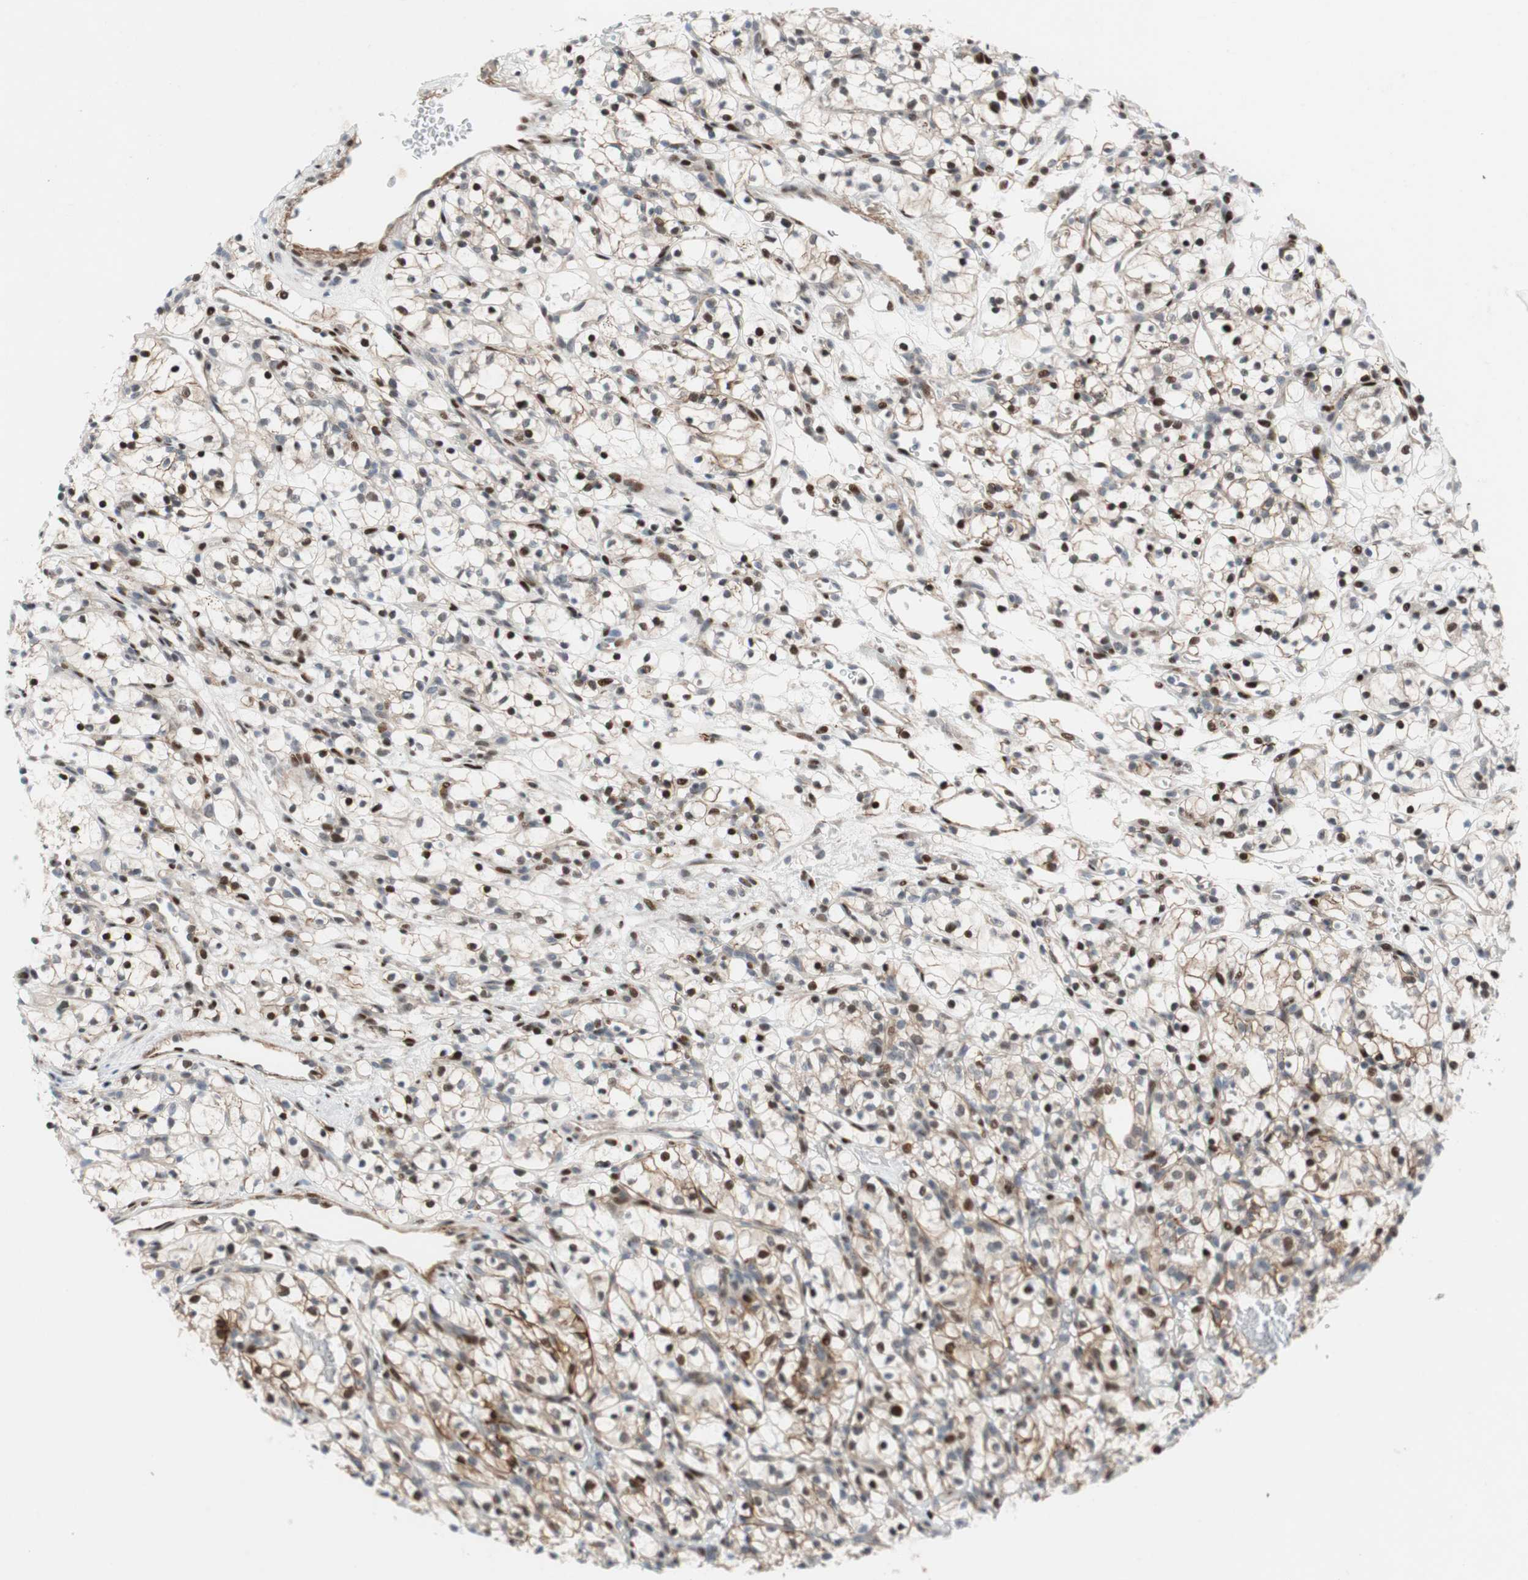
{"staining": {"intensity": "strong", "quantity": "25%-75%", "location": "cytoplasmic/membranous,nuclear"}, "tissue": "renal cancer", "cell_type": "Tumor cells", "image_type": "cancer", "snomed": [{"axis": "morphology", "description": "Adenocarcinoma, NOS"}, {"axis": "topography", "description": "Kidney"}], "caption": "Renal cancer (adenocarcinoma) tissue shows strong cytoplasmic/membranous and nuclear expression in about 25%-75% of tumor cells, visualized by immunohistochemistry.", "gene": "FBXO44", "patient": {"sex": "female", "age": 57}}